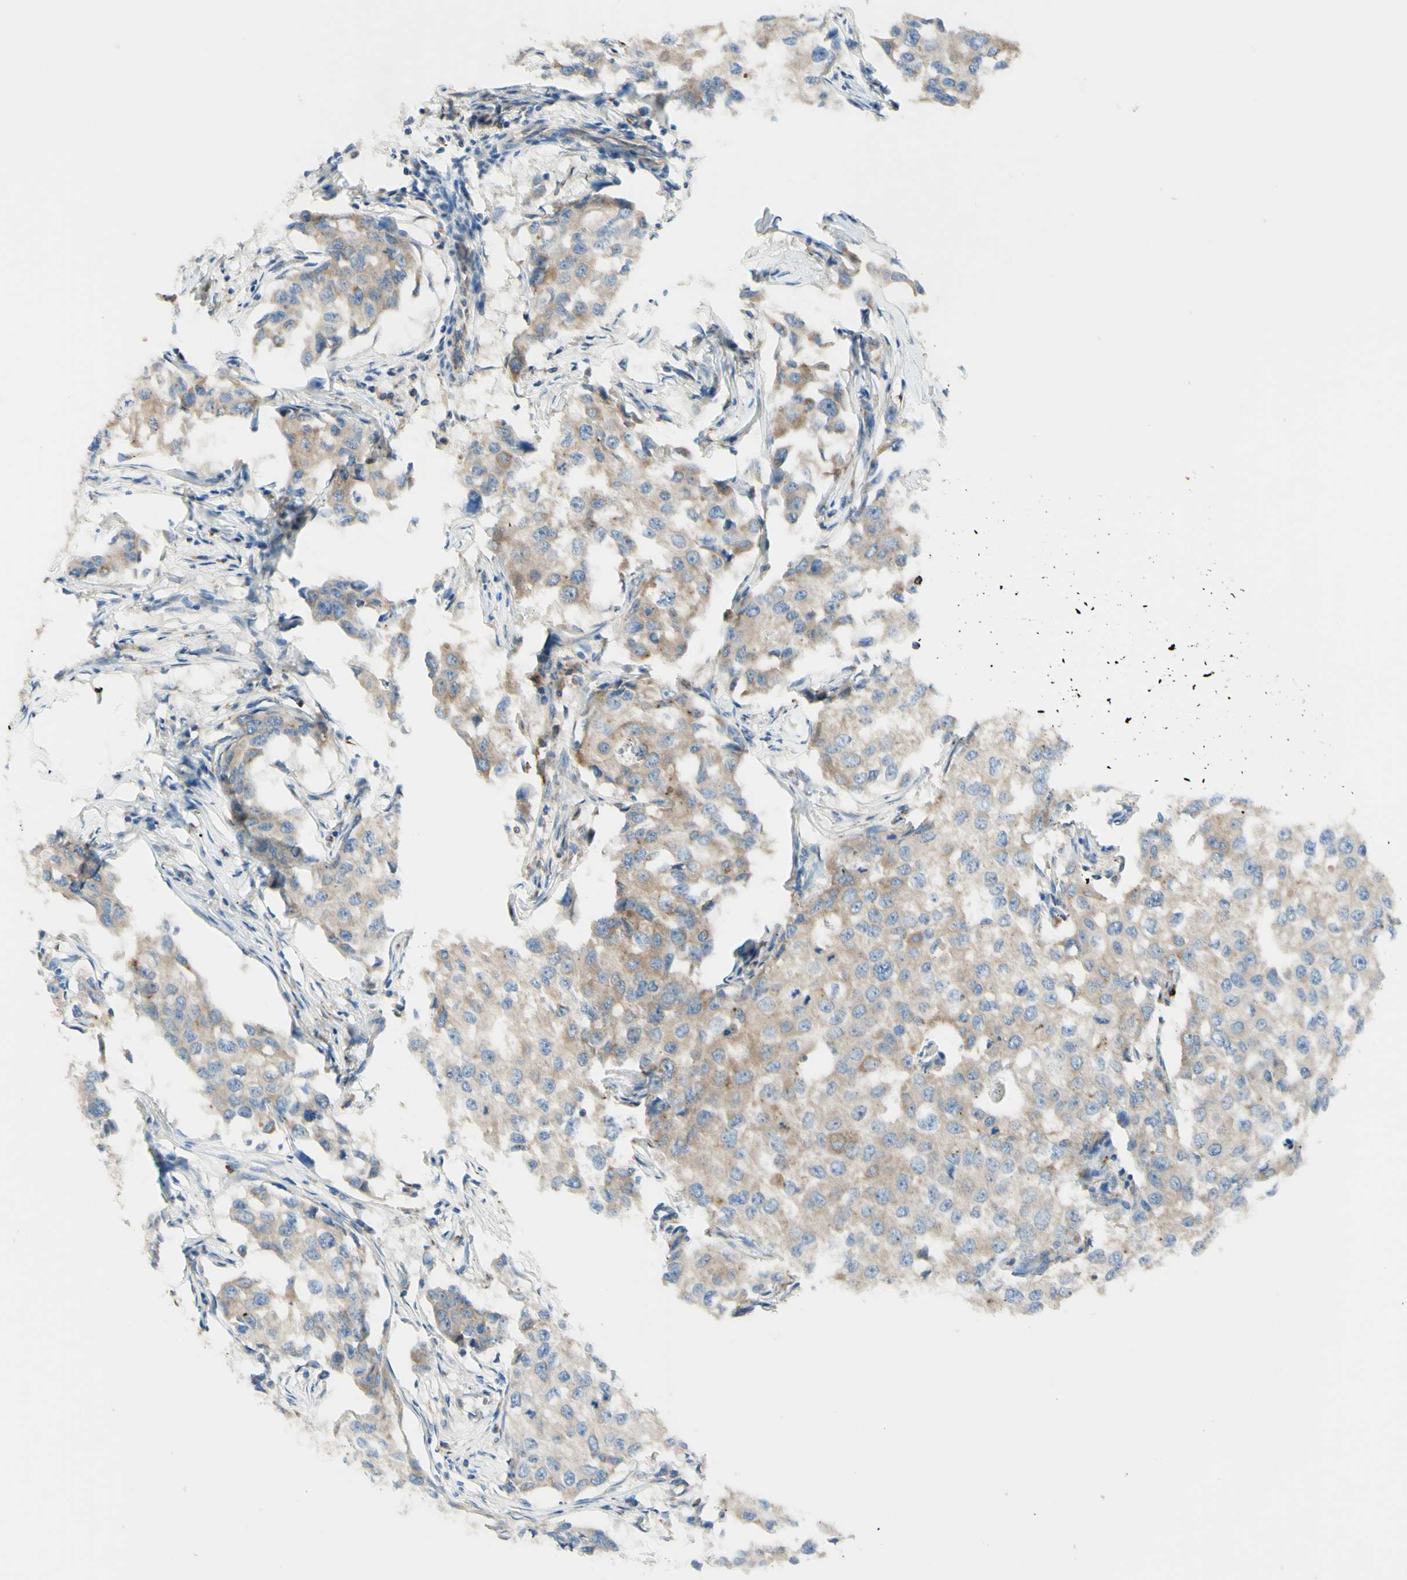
{"staining": {"intensity": "weak", "quantity": ">75%", "location": "cytoplasmic/membranous"}, "tissue": "breast cancer", "cell_type": "Tumor cells", "image_type": "cancer", "snomed": [{"axis": "morphology", "description": "Duct carcinoma"}, {"axis": "topography", "description": "Breast"}], "caption": "Immunohistochemical staining of intraductal carcinoma (breast) shows low levels of weak cytoplasmic/membranous positivity in about >75% of tumor cells.", "gene": "ARMC10", "patient": {"sex": "female", "age": 27}}